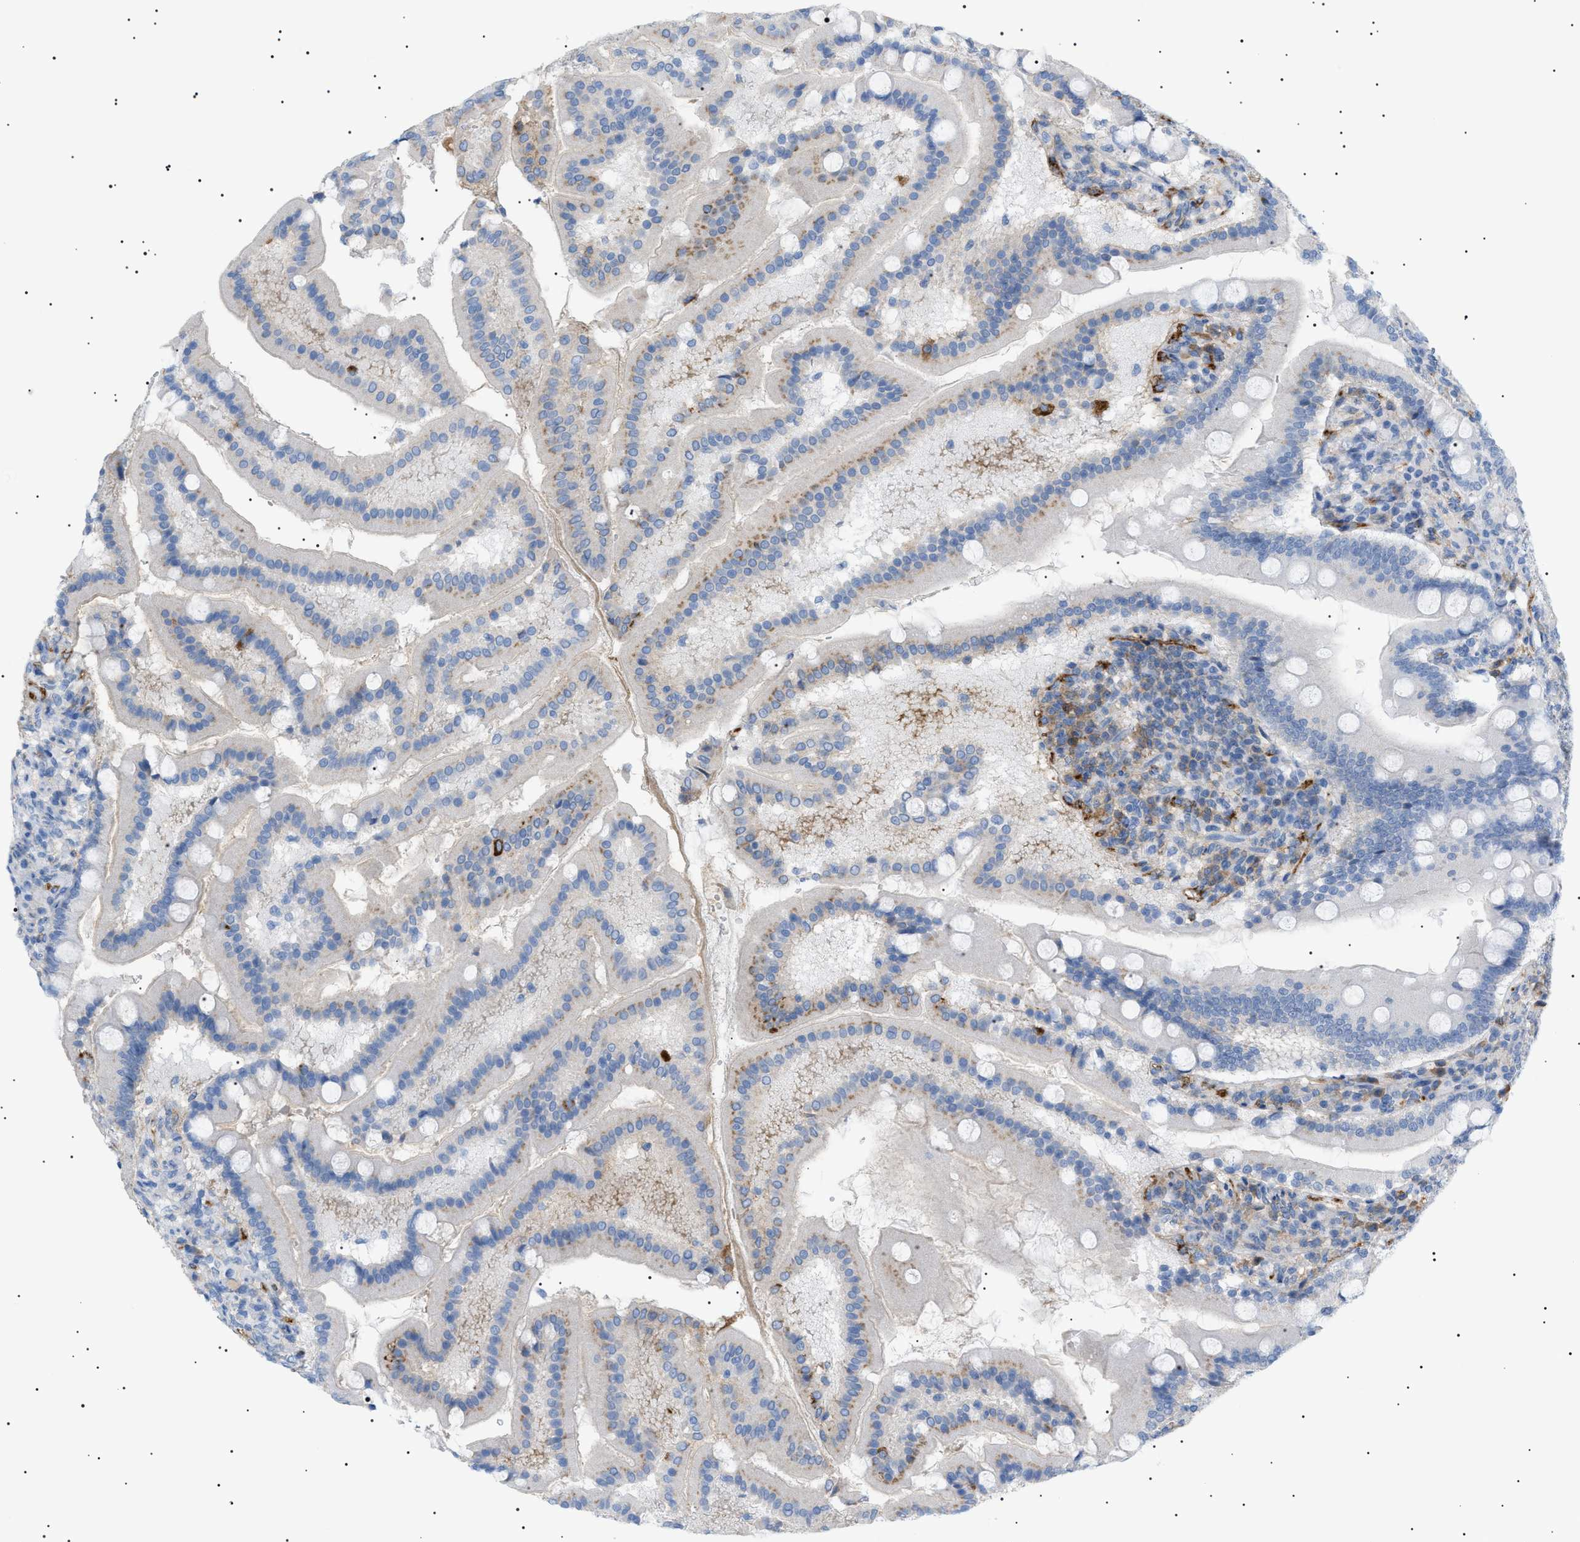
{"staining": {"intensity": "negative", "quantity": "none", "location": "none"}, "tissue": "duodenum", "cell_type": "Glandular cells", "image_type": "normal", "snomed": [{"axis": "morphology", "description": "Normal tissue, NOS"}, {"axis": "topography", "description": "Duodenum"}], "caption": "Protein analysis of normal duodenum demonstrates no significant expression in glandular cells. Brightfield microscopy of immunohistochemistry stained with DAB (3,3'-diaminobenzidine) (brown) and hematoxylin (blue), captured at high magnification.", "gene": "LPA", "patient": {"sex": "male", "age": 50}}